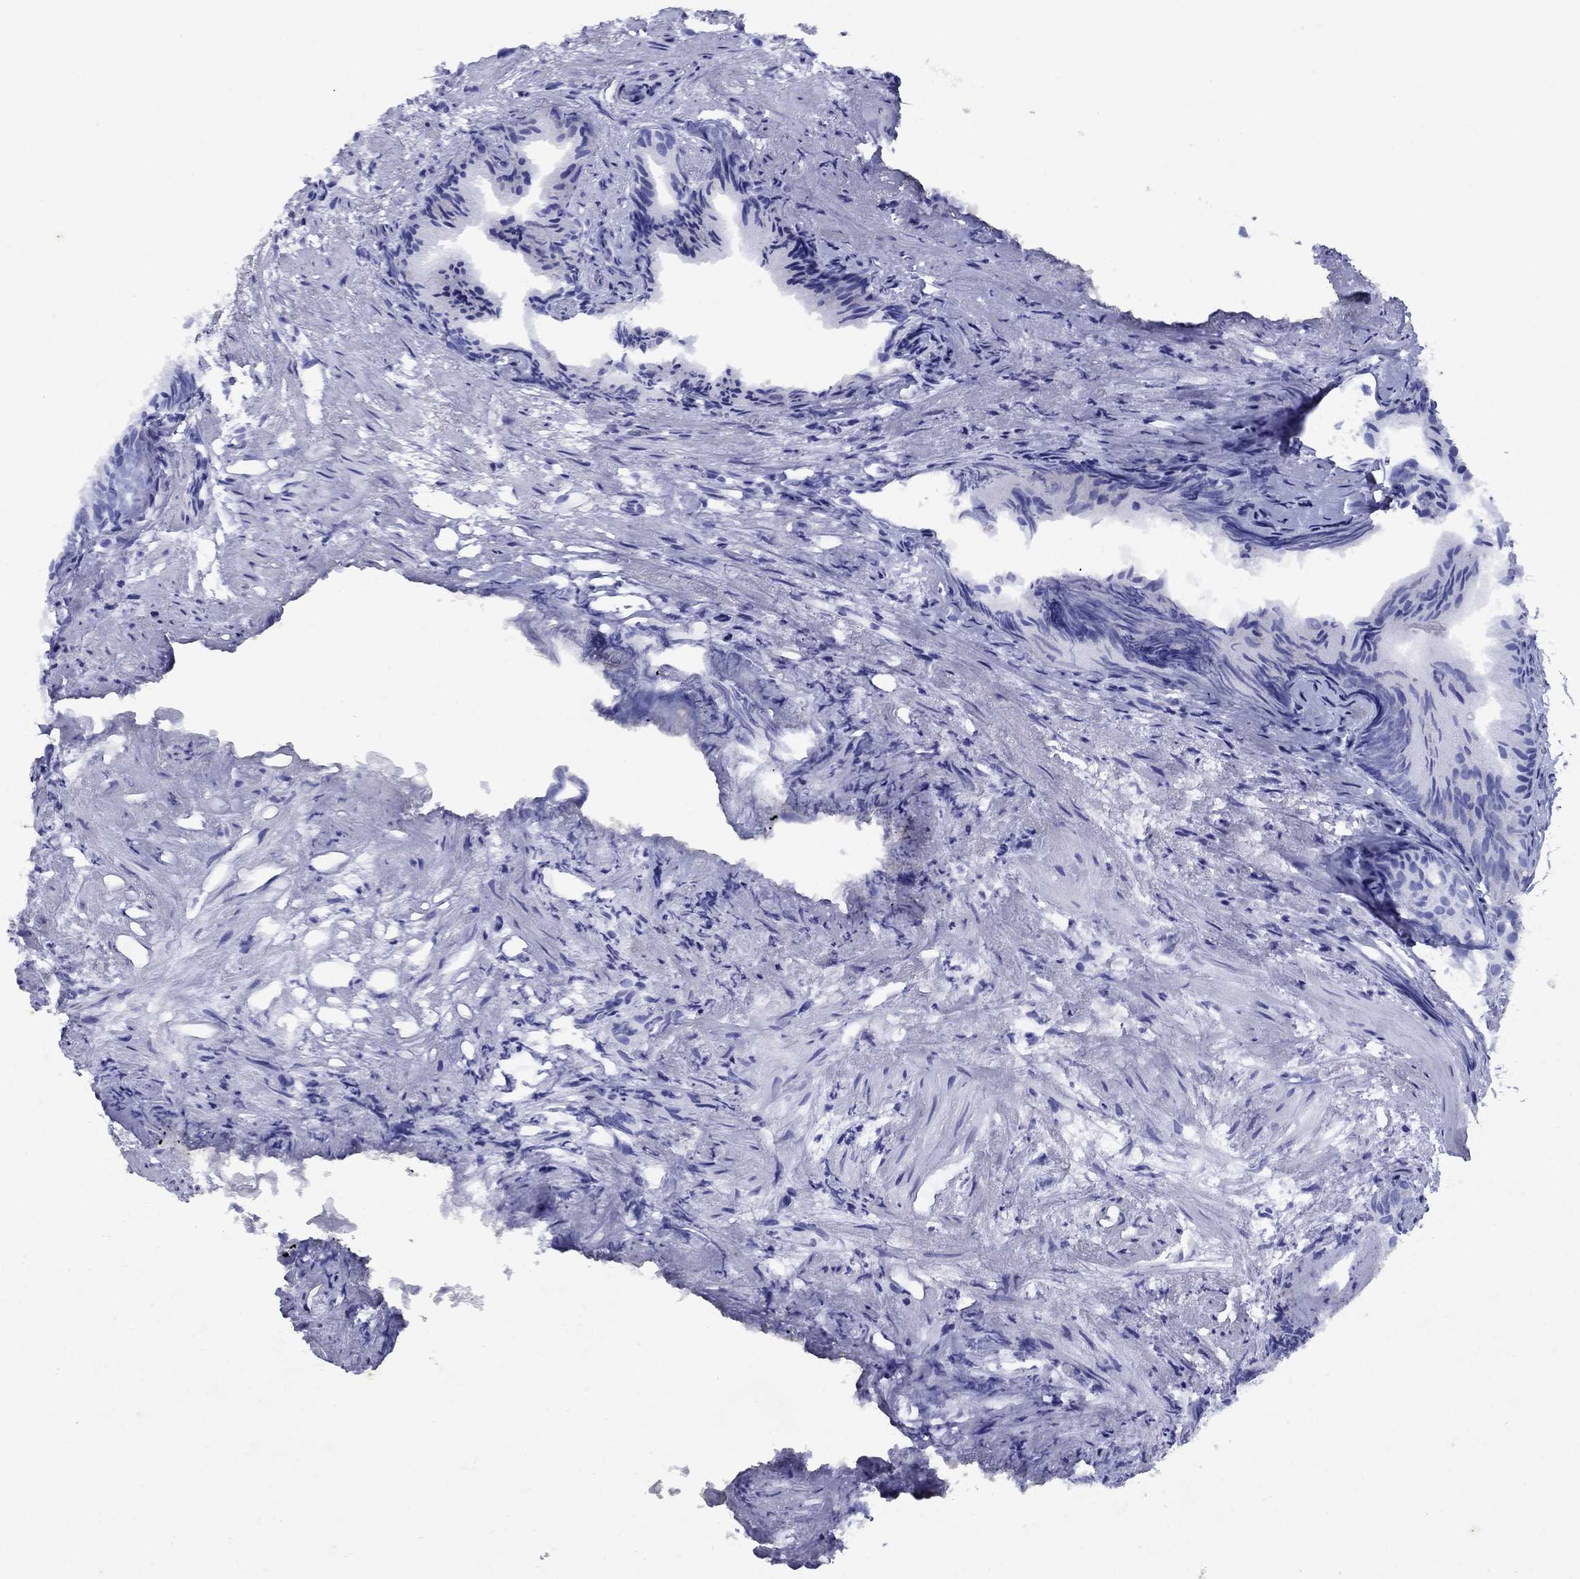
{"staining": {"intensity": "negative", "quantity": "none", "location": "none"}, "tissue": "prostate cancer", "cell_type": "Tumor cells", "image_type": "cancer", "snomed": [{"axis": "morphology", "description": "Adenocarcinoma, High grade"}, {"axis": "topography", "description": "Prostate"}], "caption": "Tumor cells are negative for brown protein staining in prostate cancer (high-grade adenocarcinoma).", "gene": "CD1A", "patient": {"sex": "male", "age": 90}}